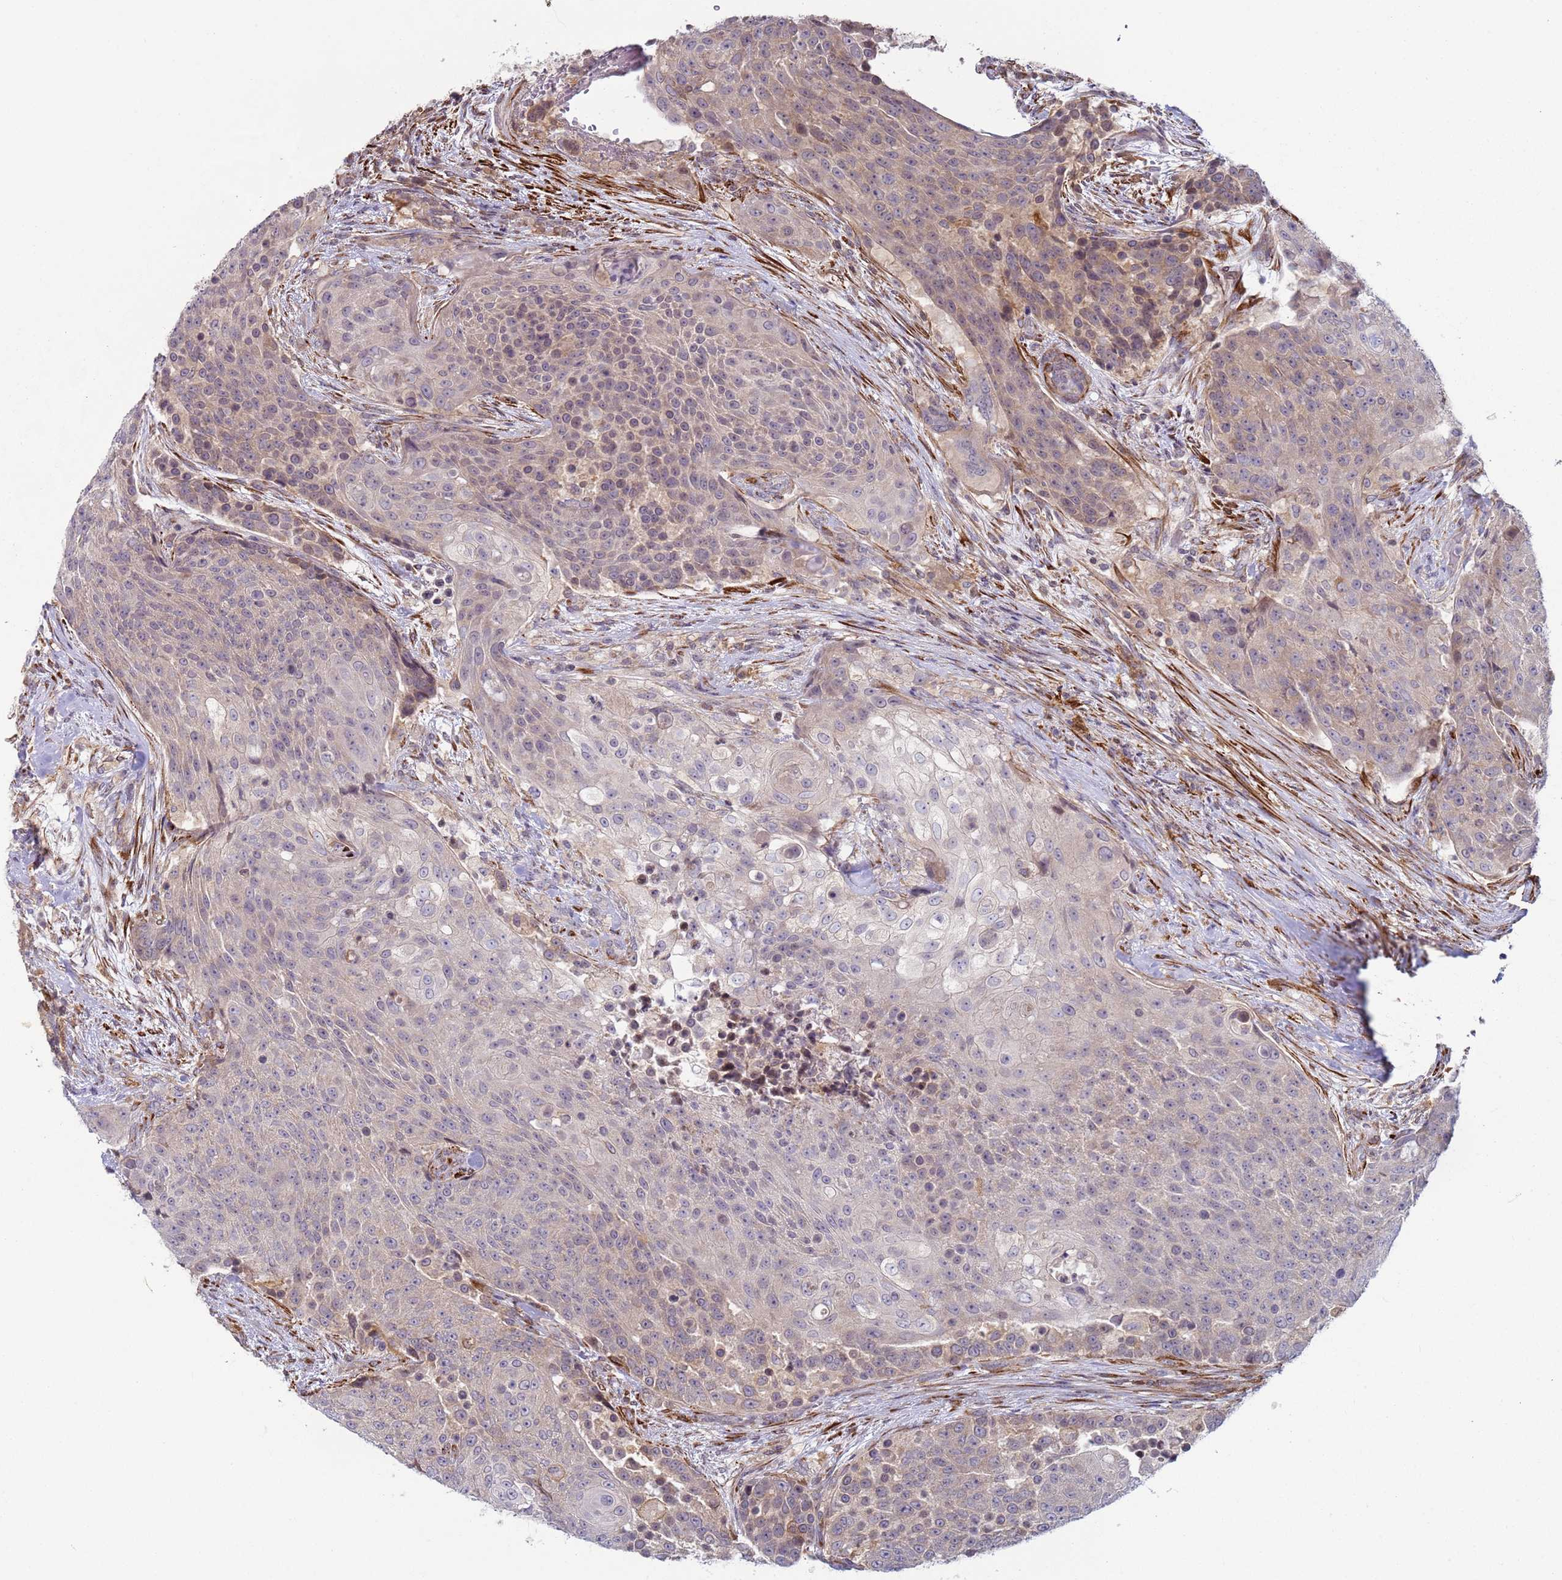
{"staining": {"intensity": "weak", "quantity": "25%-75%", "location": "cytoplasmic/membranous"}, "tissue": "urothelial cancer", "cell_type": "Tumor cells", "image_type": "cancer", "snomed": [{"axis": "morphology", "description": "Urothelial carcinoma, High grade"}, {"axis": "topography", "description": "Urinary bladder"}], "caption": "Protein positivity by IHC displays weak cytoplasmic/membranous positivity in about 25%-75% of tumor cells in urothelial cancer. Using DAB (3,3'-diaminobenzidine) (brown) and hematoxylin (blue) stains, captured at high magnification using brightfield microscopy.", "gene": "SNAPC4", "patient": {"sex": "female", "age": 63}}